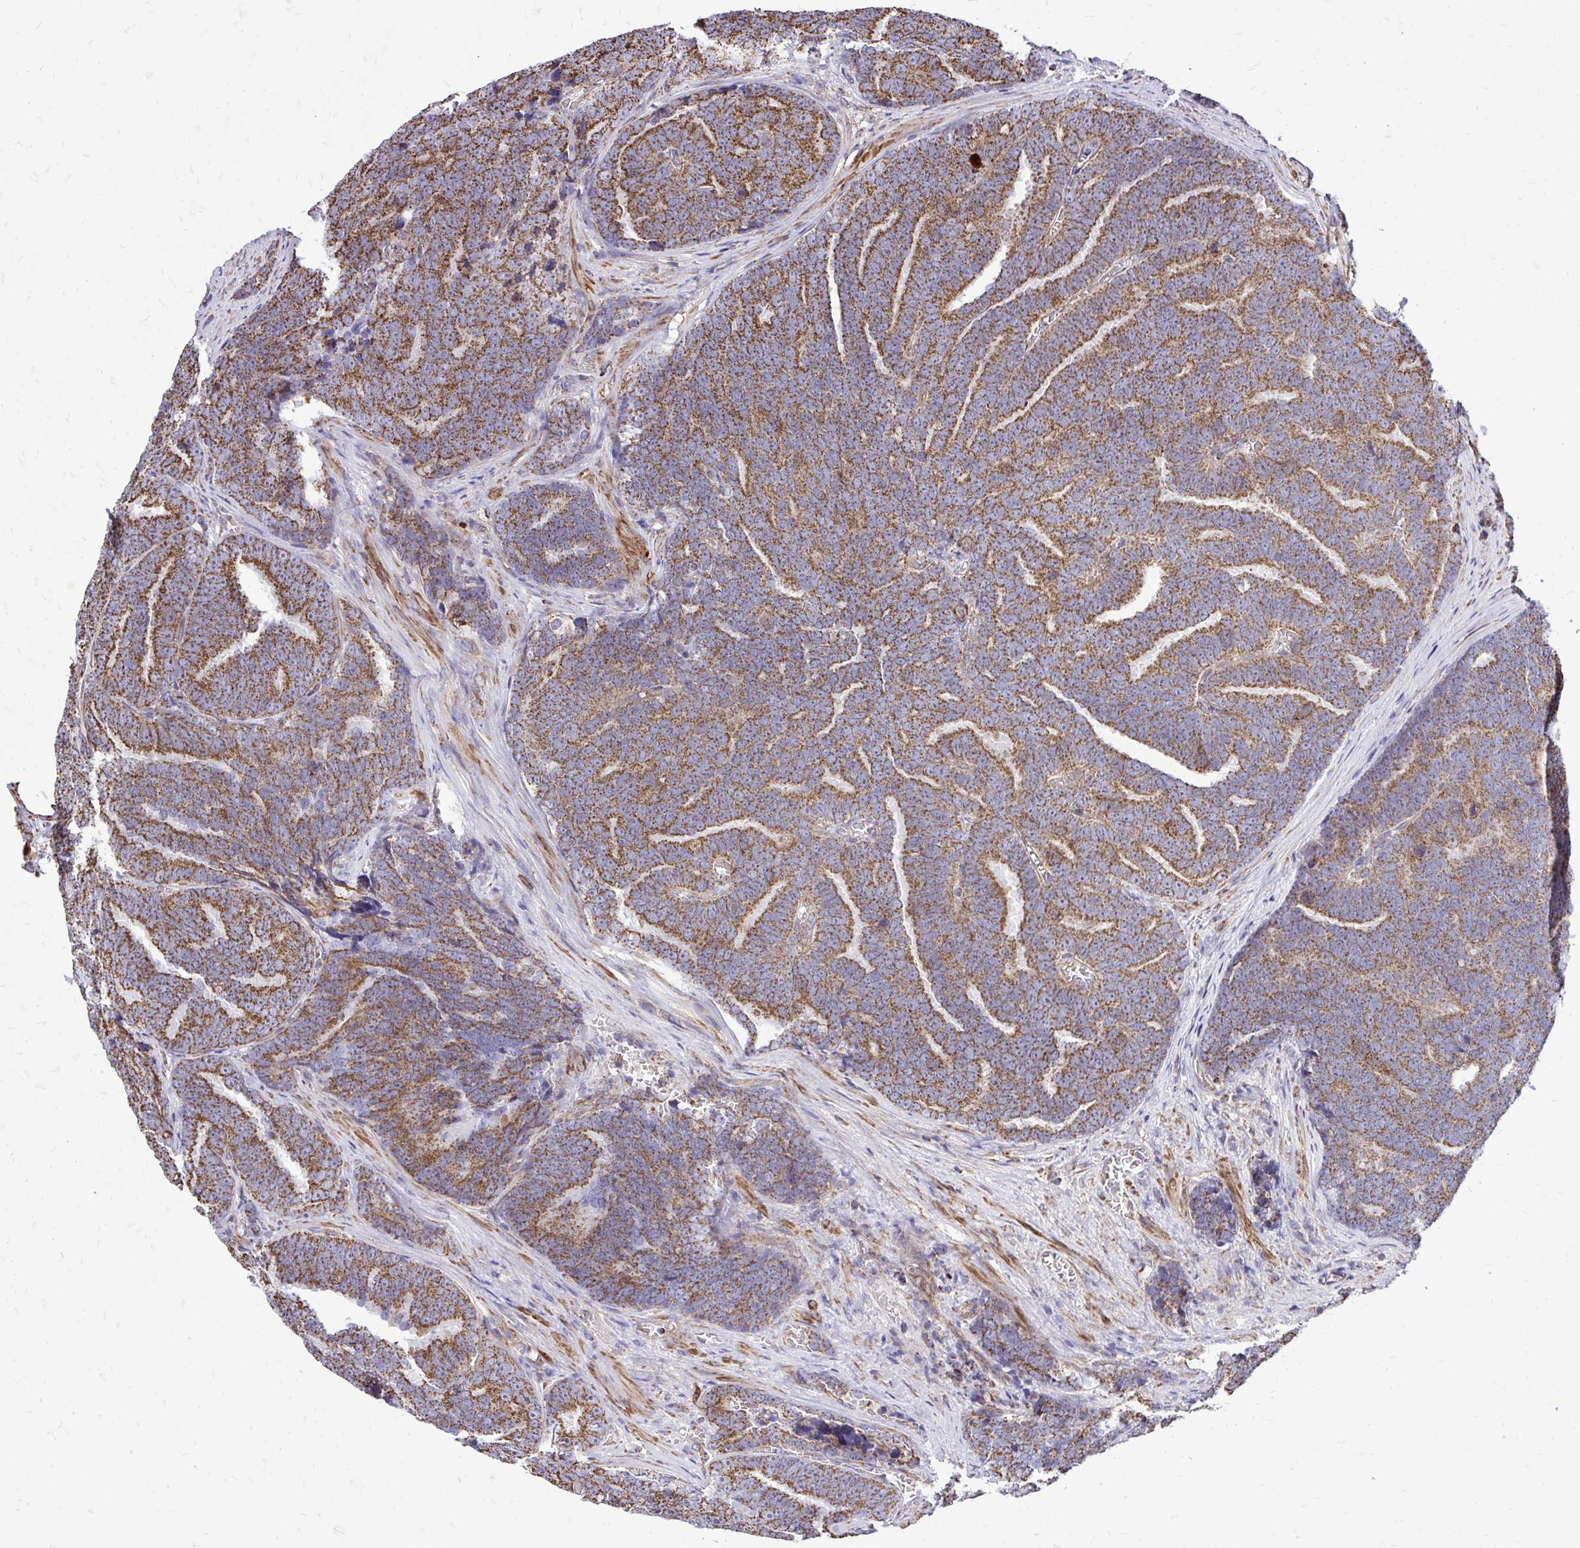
{"staining": {"intensity": "moderate", "quantity": ">75%", "location": "cytoplasmic/membranous"}, "tissue": "prostate cancer", "cell_type": "Tumor cells", "image_type": "cancer", "snomed": [{"axis": "morphology", "description": "Adenocarcinoma, Low grade"}, {"axis": "topography", "description": "Prostate"}], "caption": "Protein staining by immunohistochemistry (IHC) exhibits moderate cytoplasmic/membranous expression in about >75% of tumor cells in prostate cancer (adenocarcinoma (low-grade)).", "gene": "UBE2C", "patient": {"sex": "male", "age": 62}}